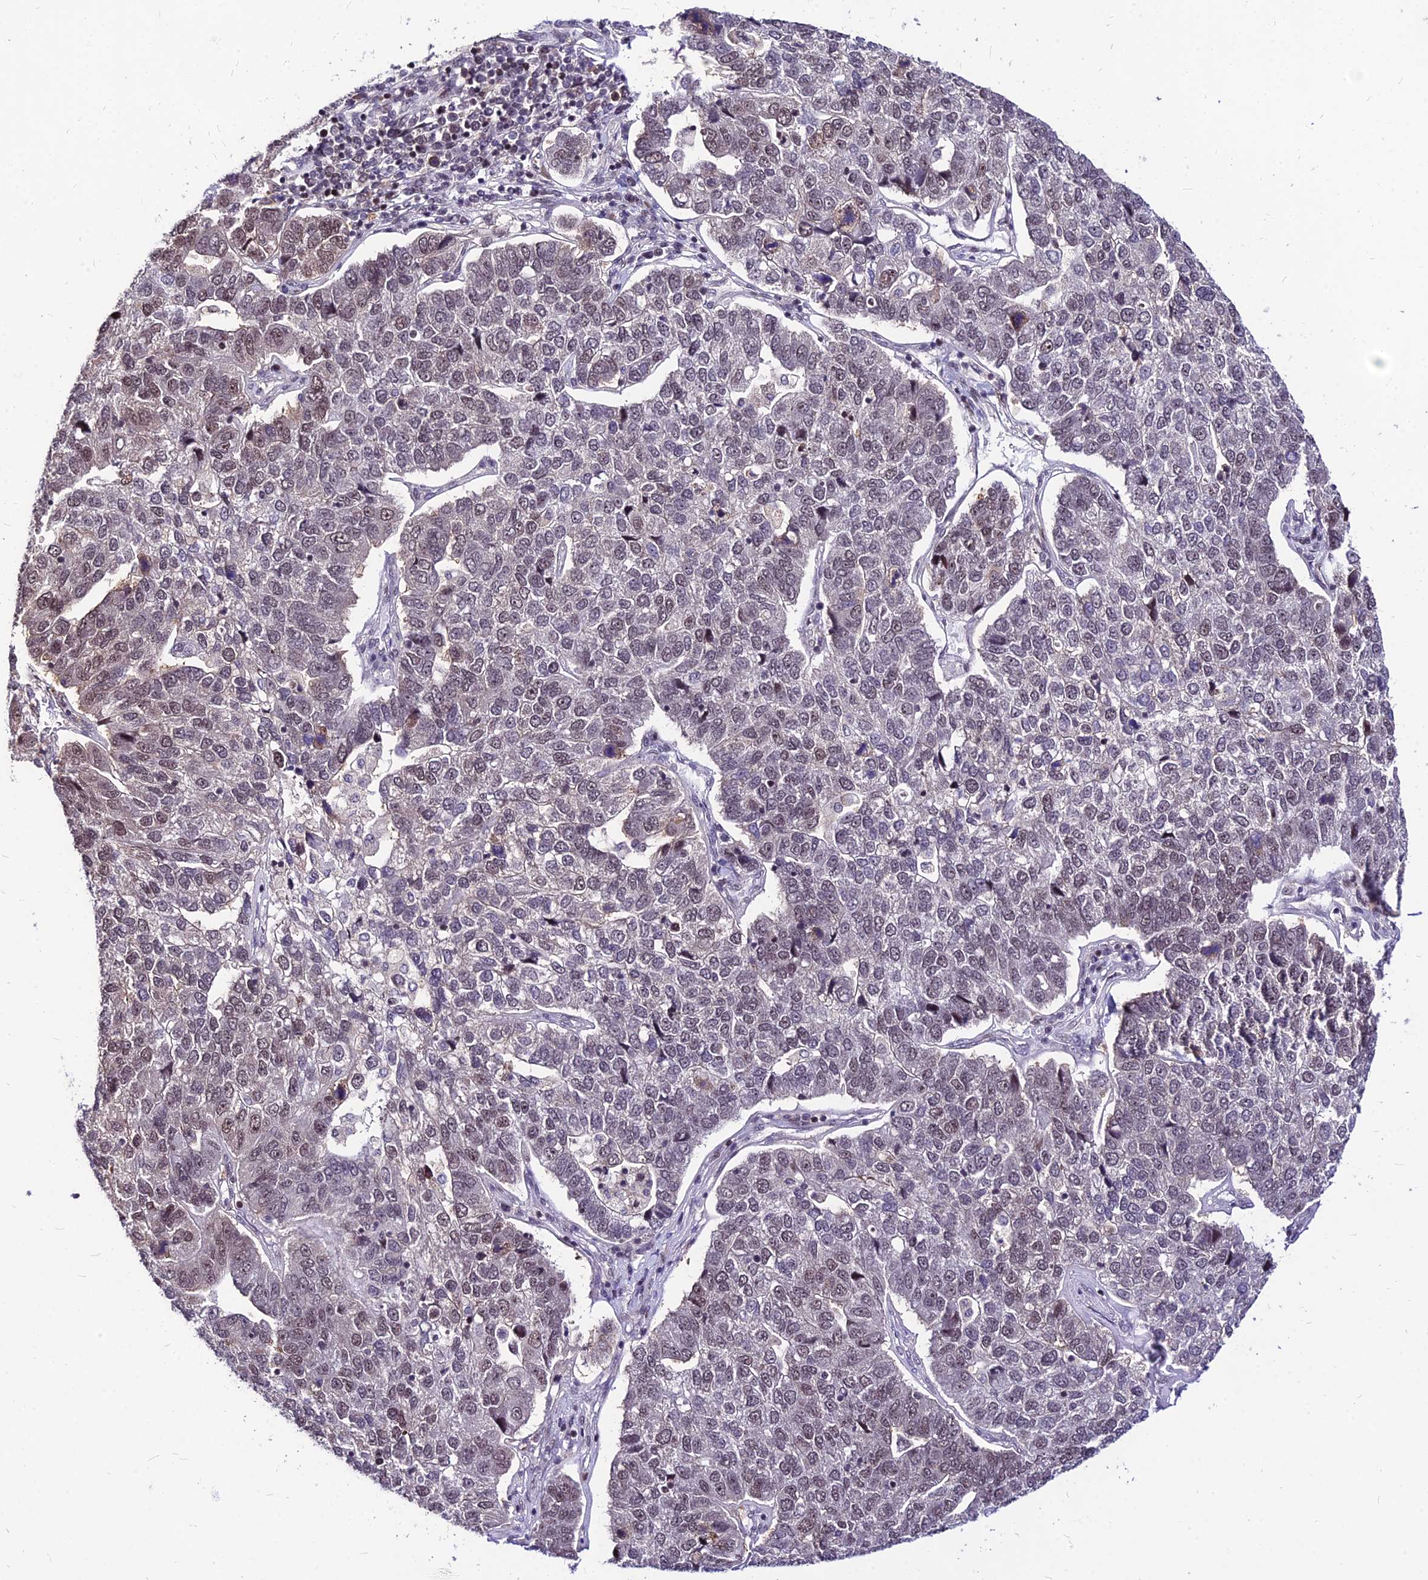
{"staining": {"intensity": "weak", "quantity": "<25%", "location": "nuclear"}, "tissue": "pancreatic cancer", "cell_type": "Tumor cells", "image_type": "cancer", "snomed": [{"axis": "morphology", "description": "Adenocarcinoma, NOS"}, {"axis": "topography", "description": "Pancreas"}], "caption": "Histopathology image shows no protein staining in tumor cells of pancreatic adenocarcinoma tissue.", "gene": "DDX55", "patient": {"sex": "female", "age": 61}}